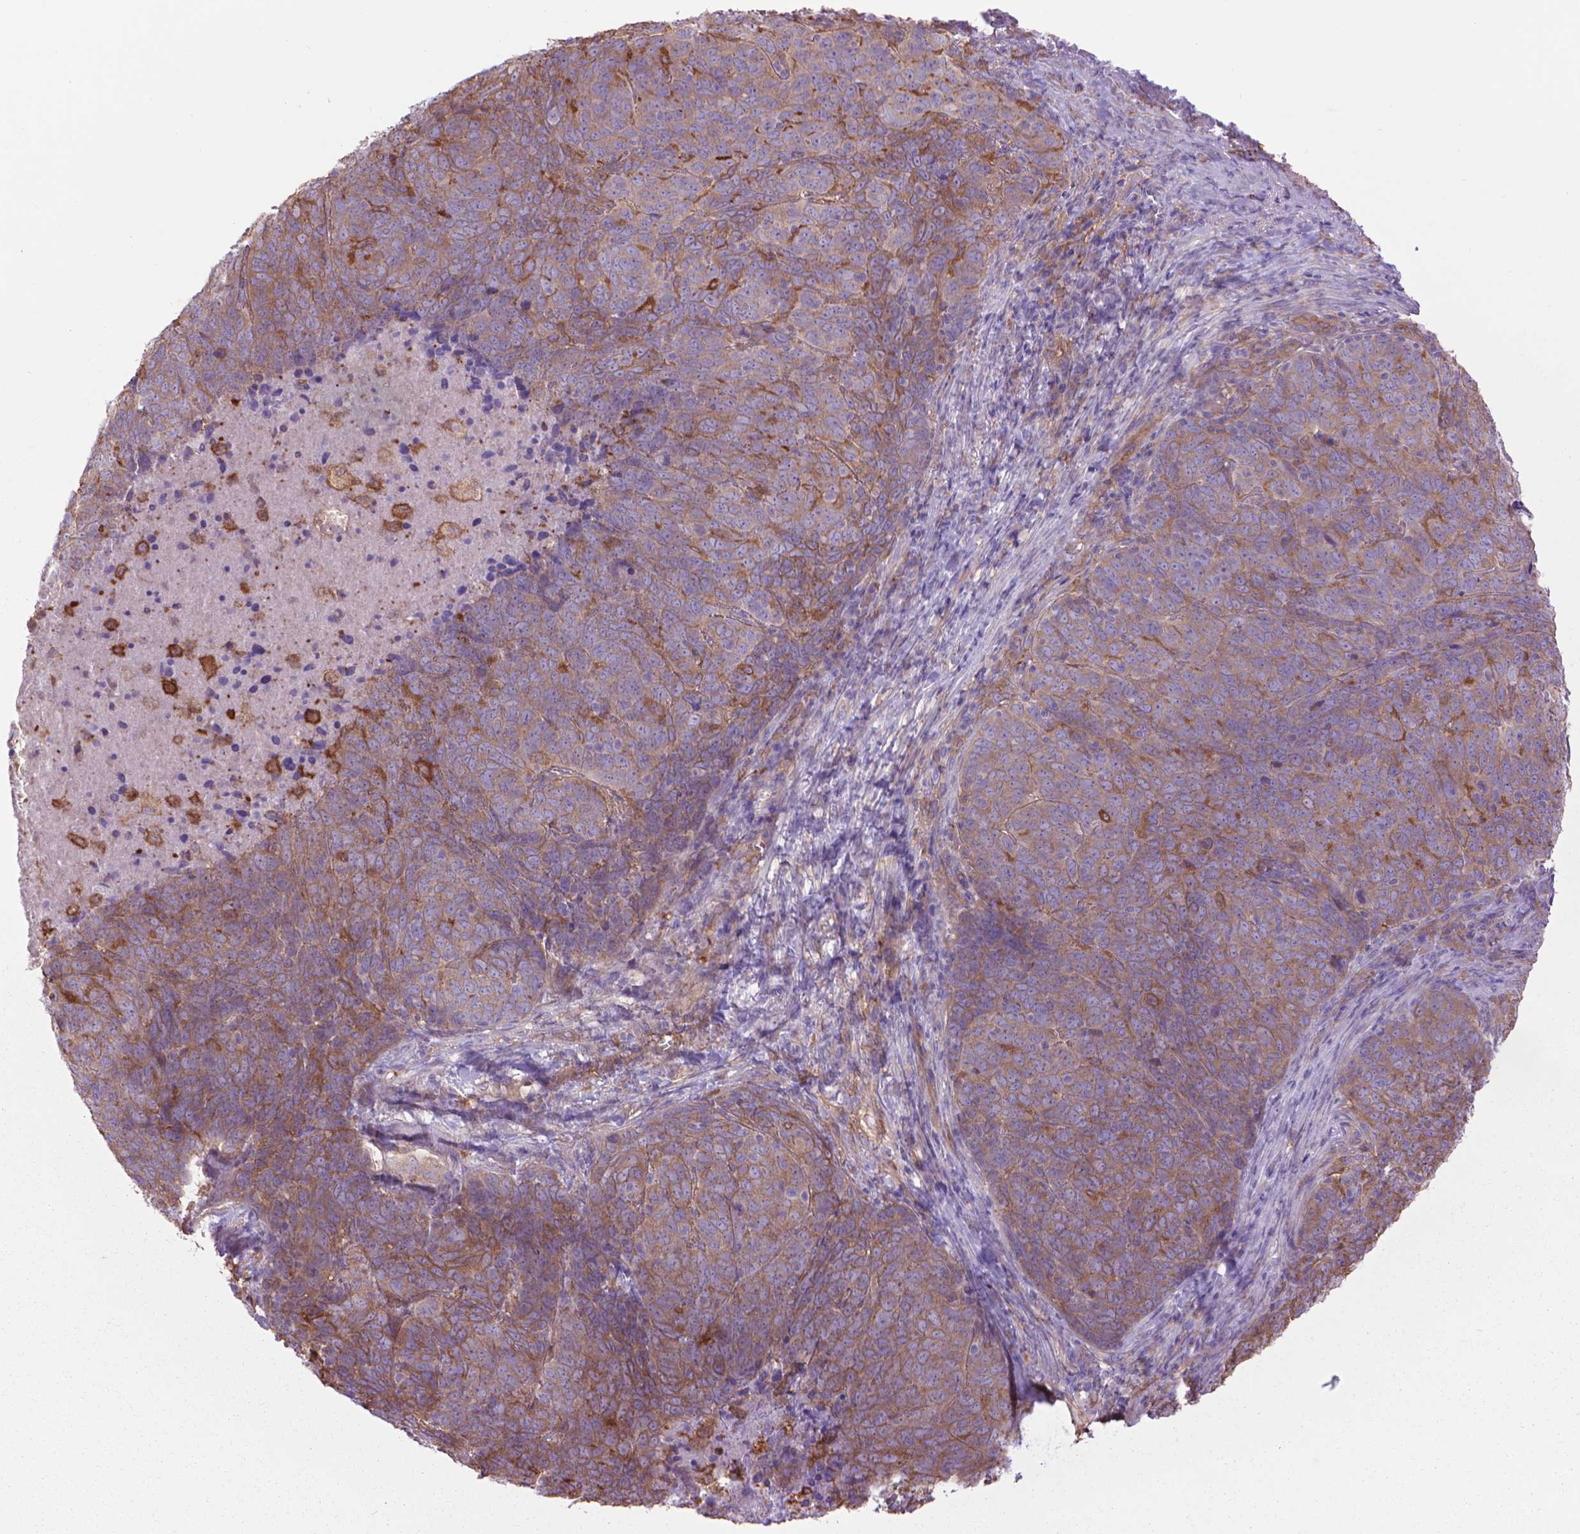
{"staining": {"intensity": "weak", "quantity": "25%-75%", "location": "cytoplasmic/membranous"}, "tissue": "skin cancer", "cell_type": "Tumor cells", "image_type": "cancer", "snomed": [{"axis": "morphology", "description": "Squamous cell carcinoma, NOS"}, {"axis": "topography", "description": "Skin"}, {"axis": "topography", "description": "Anal"}], "caption": "Protein staining displays weak cytoplasmic/membranous staining in approximately 25%-75% of tumor cells in skin squamous cell carcinoma. The protein is shown in brown color, while the nuclei are stained blue.", "gene": "CORO1B", "patient": {"sex": "female", "age": 51}}